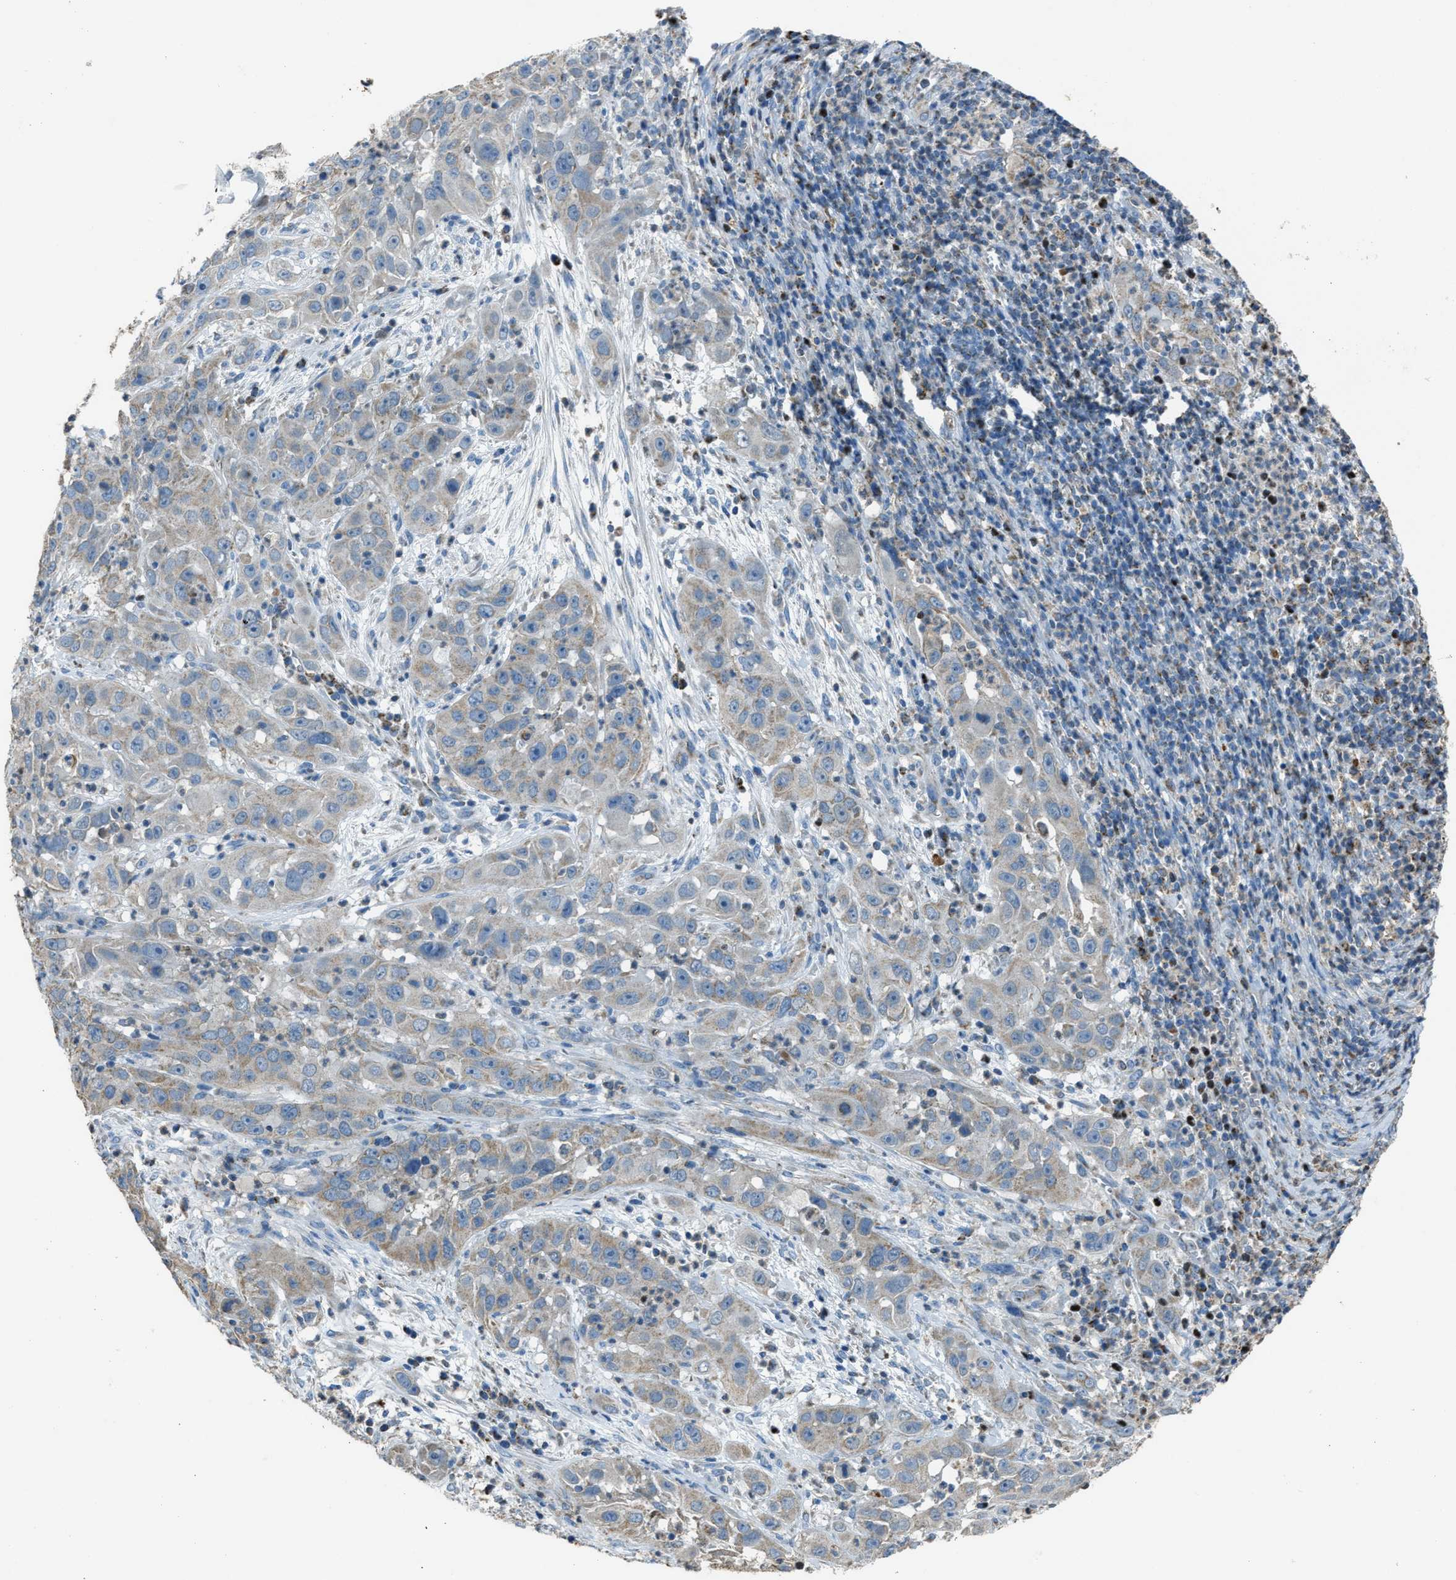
{"staining": {"intensity": "weak", "quantity": "<25%", "location": "cytoplasmic/membranous"}, "tissue": "cervical cancer", "cell_type": "Tumor cells", "image_type": "cancer", "snomed": [{"axis": "morphology", "description": "Squamous cell carcinoma, NOS"}, {"axis": "topography", "description": "Cervix"}], "caption": "A high-resolution image shows IHC staining of squamous cell carcinoma (cervical), which shows no significant staining in tumor cells. Brightfield microscopy of IHC stained with DAB (brown) and hematoxylin (blue), captured at high magnification.", "gene": "SLC25A11", "patient": {"sex": "female", "age": 32}}